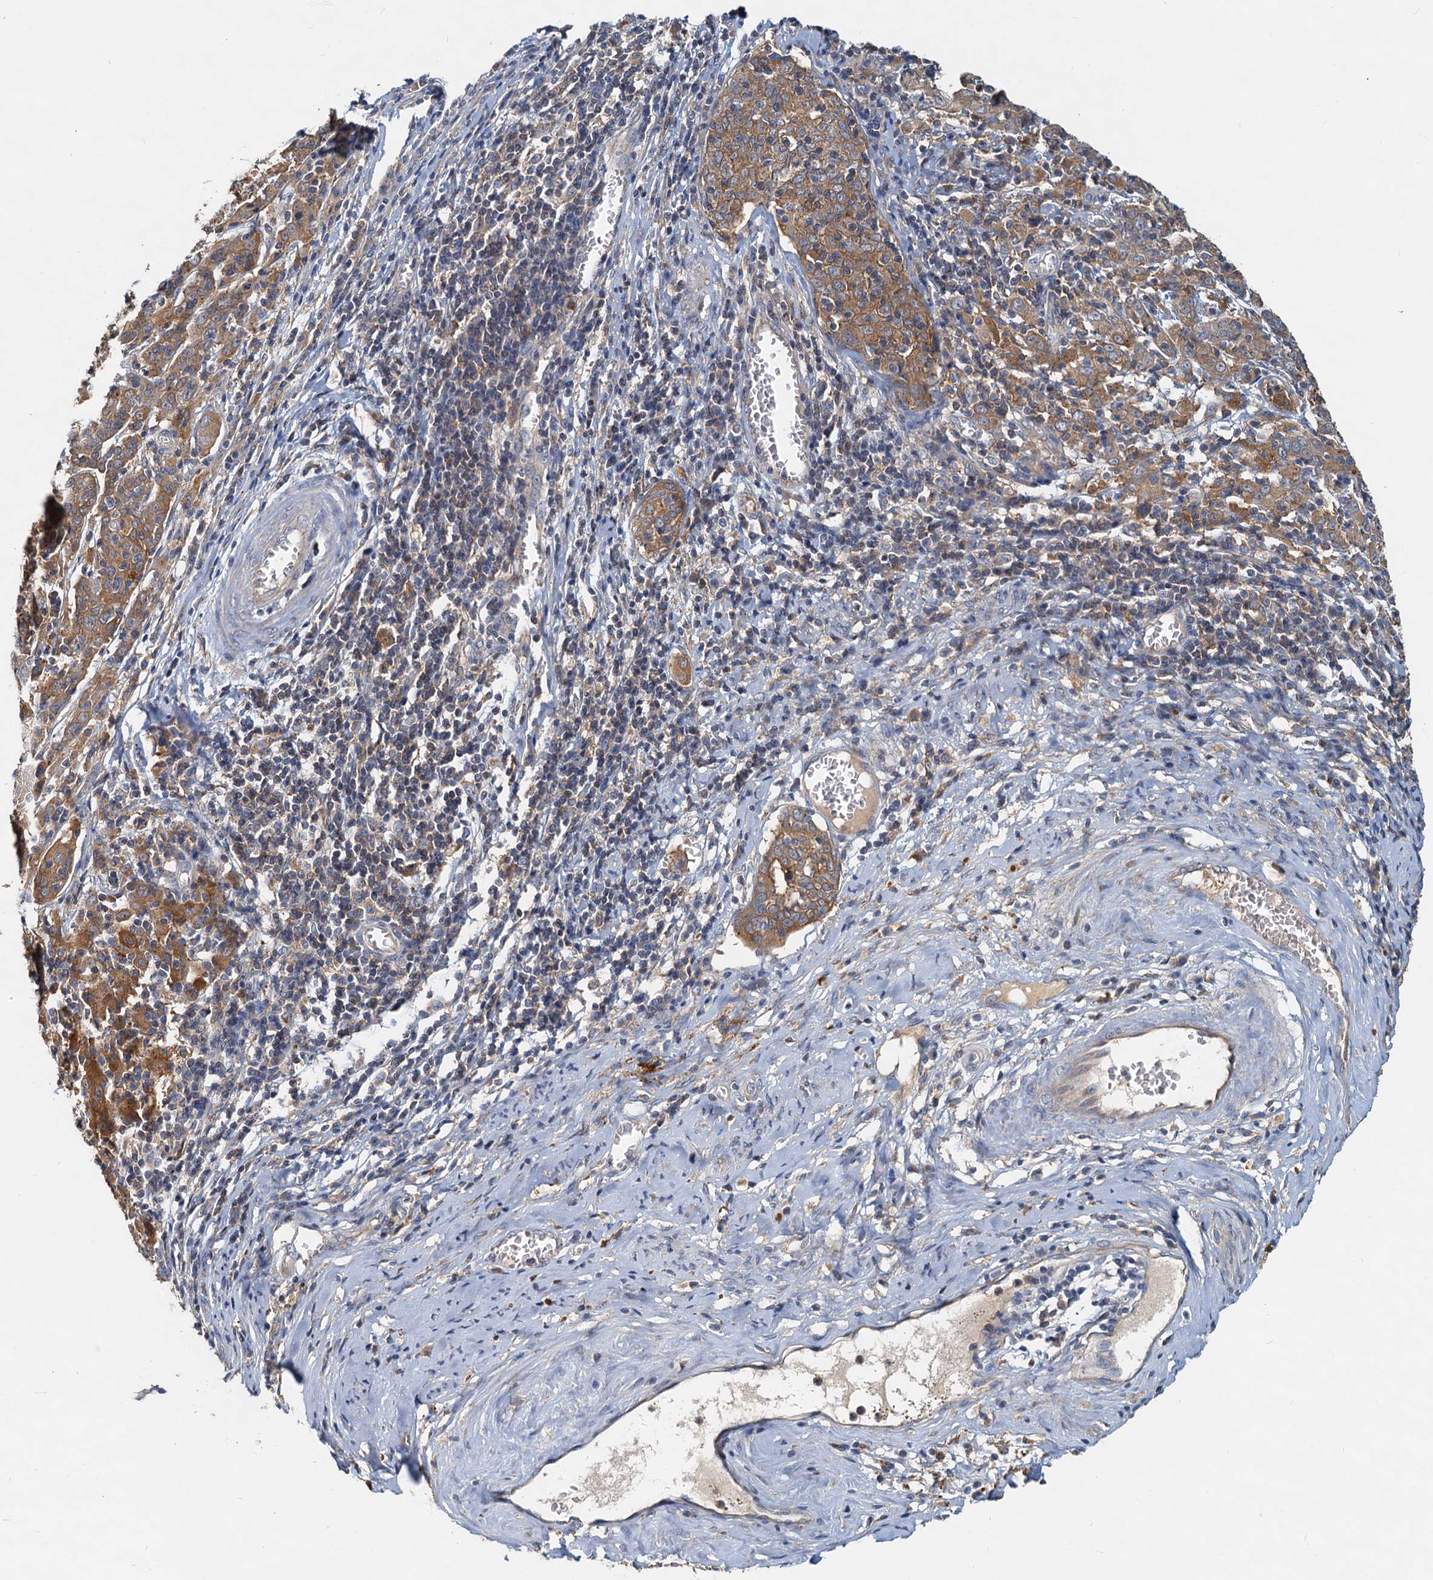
{"staining": {"intensity": "moderate", "quantity": ">75%", "location": "cytoplasmic/membranous"}, "tissue": "cervical cancer", "cell_type": "Tumor cells", "image_type": "cancer", "snomed": [{"axis": "morphology", "description": "Squamous cell carcinoma, NOS"}, {"axis": "topography", "description": "Cervix"}], "caption": "A medium amount of moderate cytoplasmic/membranous expression is identified in approximately >75% of tumor cells in squamous cell carcinoma (cervical) tissue.", "gene": "TOLLIP", "patient": {"sex": "female", "age": 67}}